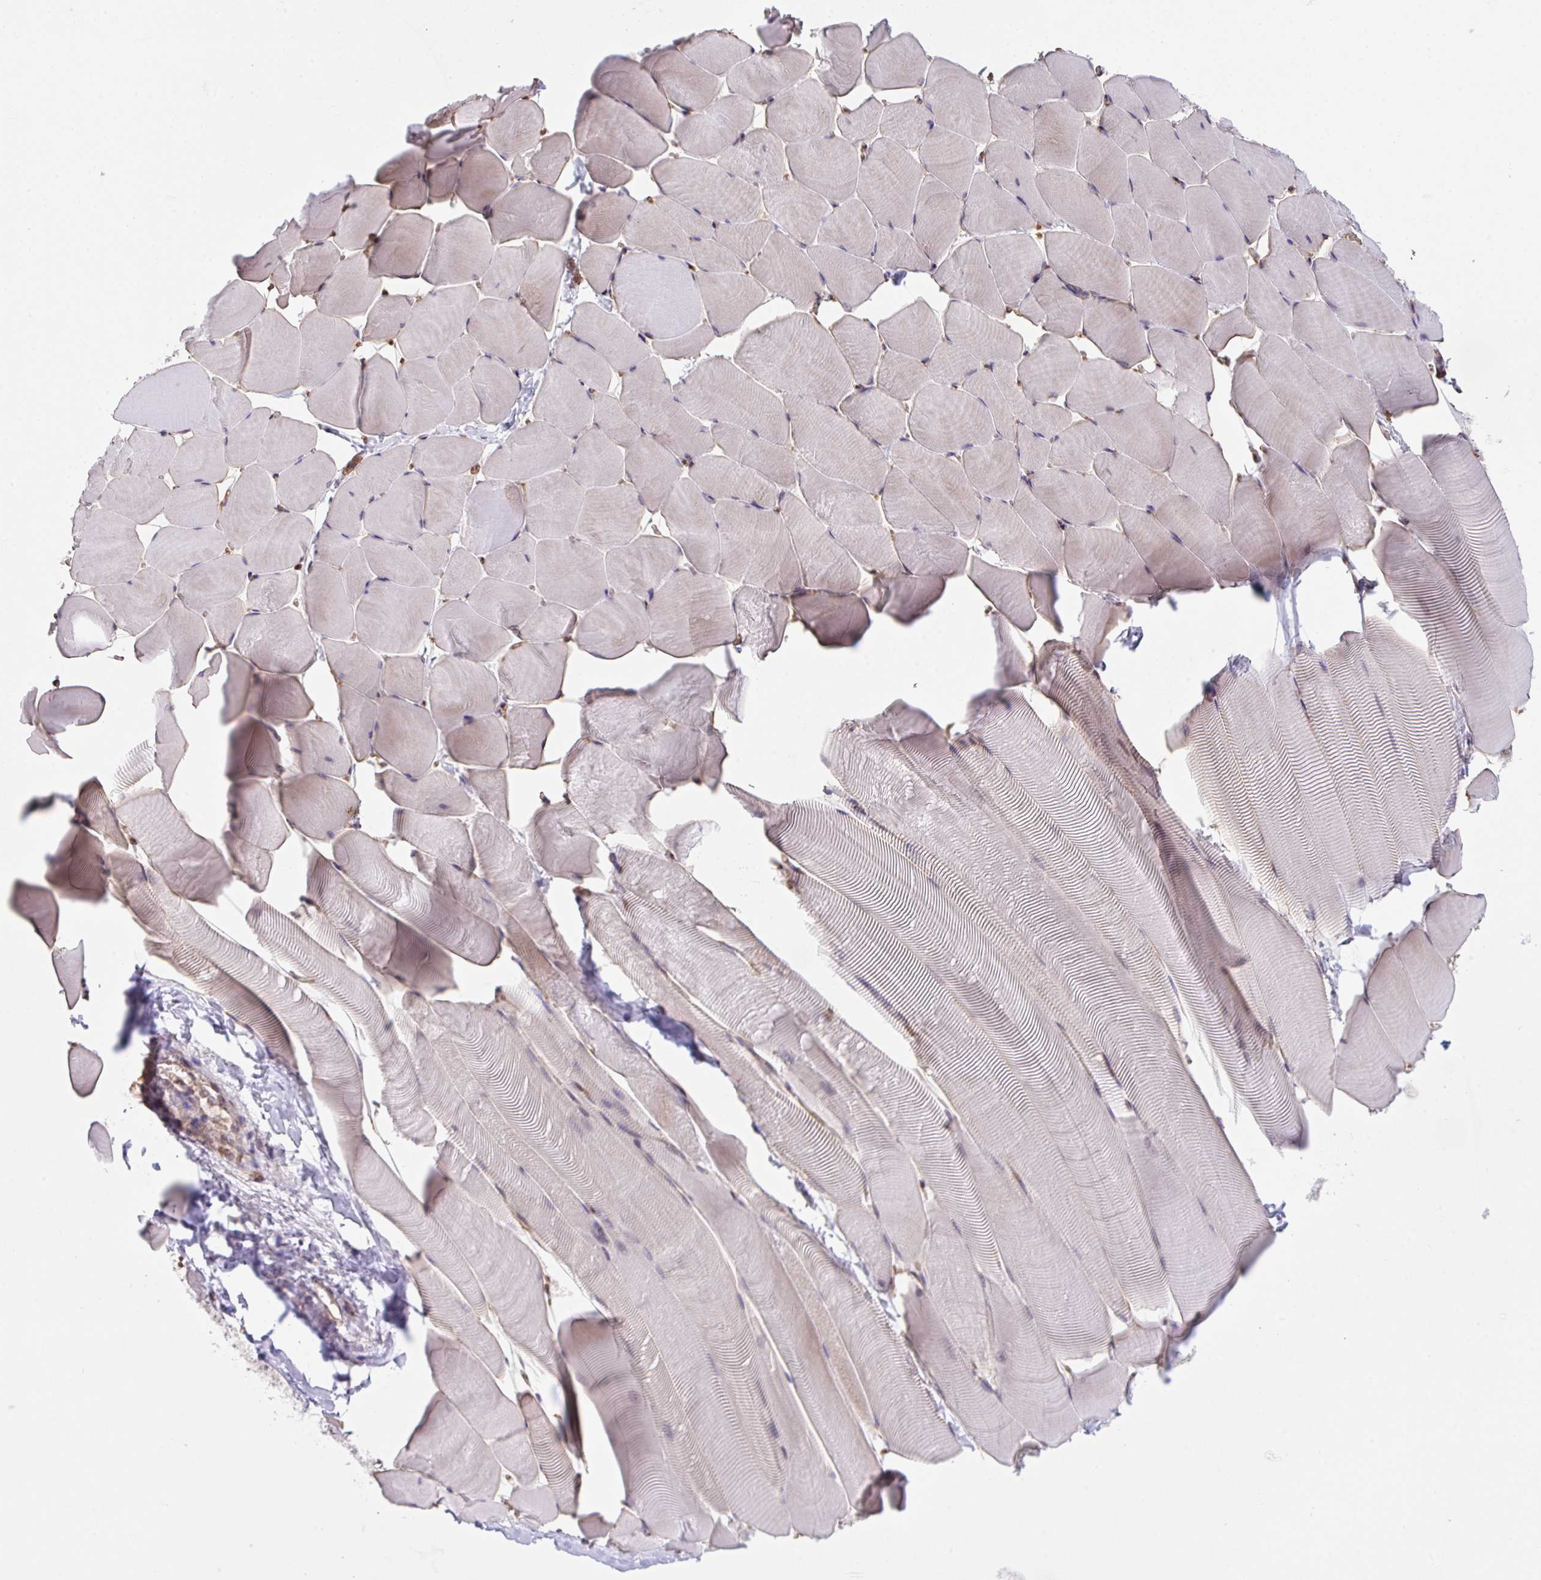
{"staining": {"intensity": "negative", "quantity": "none", "location": "none"}, "tissue": "skeletal muscle", "cell_type": "Myocytes", "image_type": "normal", "snomed": [{"axis": "morphology", "description": "Normal tissue, NOS"}, {"axis": "topography", "description": "Skeletal muscle"}], "caption": "IHC histopathology image of unremarkable skeletal muscle: human skeletal muscle stained with DAB reveals no significant protein positivity in myocytes. Brightfield microscopy of immunohistochemistry (IHC) stained with DAB (3,3'-diaminobenzidine) (brown) and hematoxylin (blue), captured at high magnification.", "gene": "RHOXF1", "patient": {"sex": "male", "age": 25}}